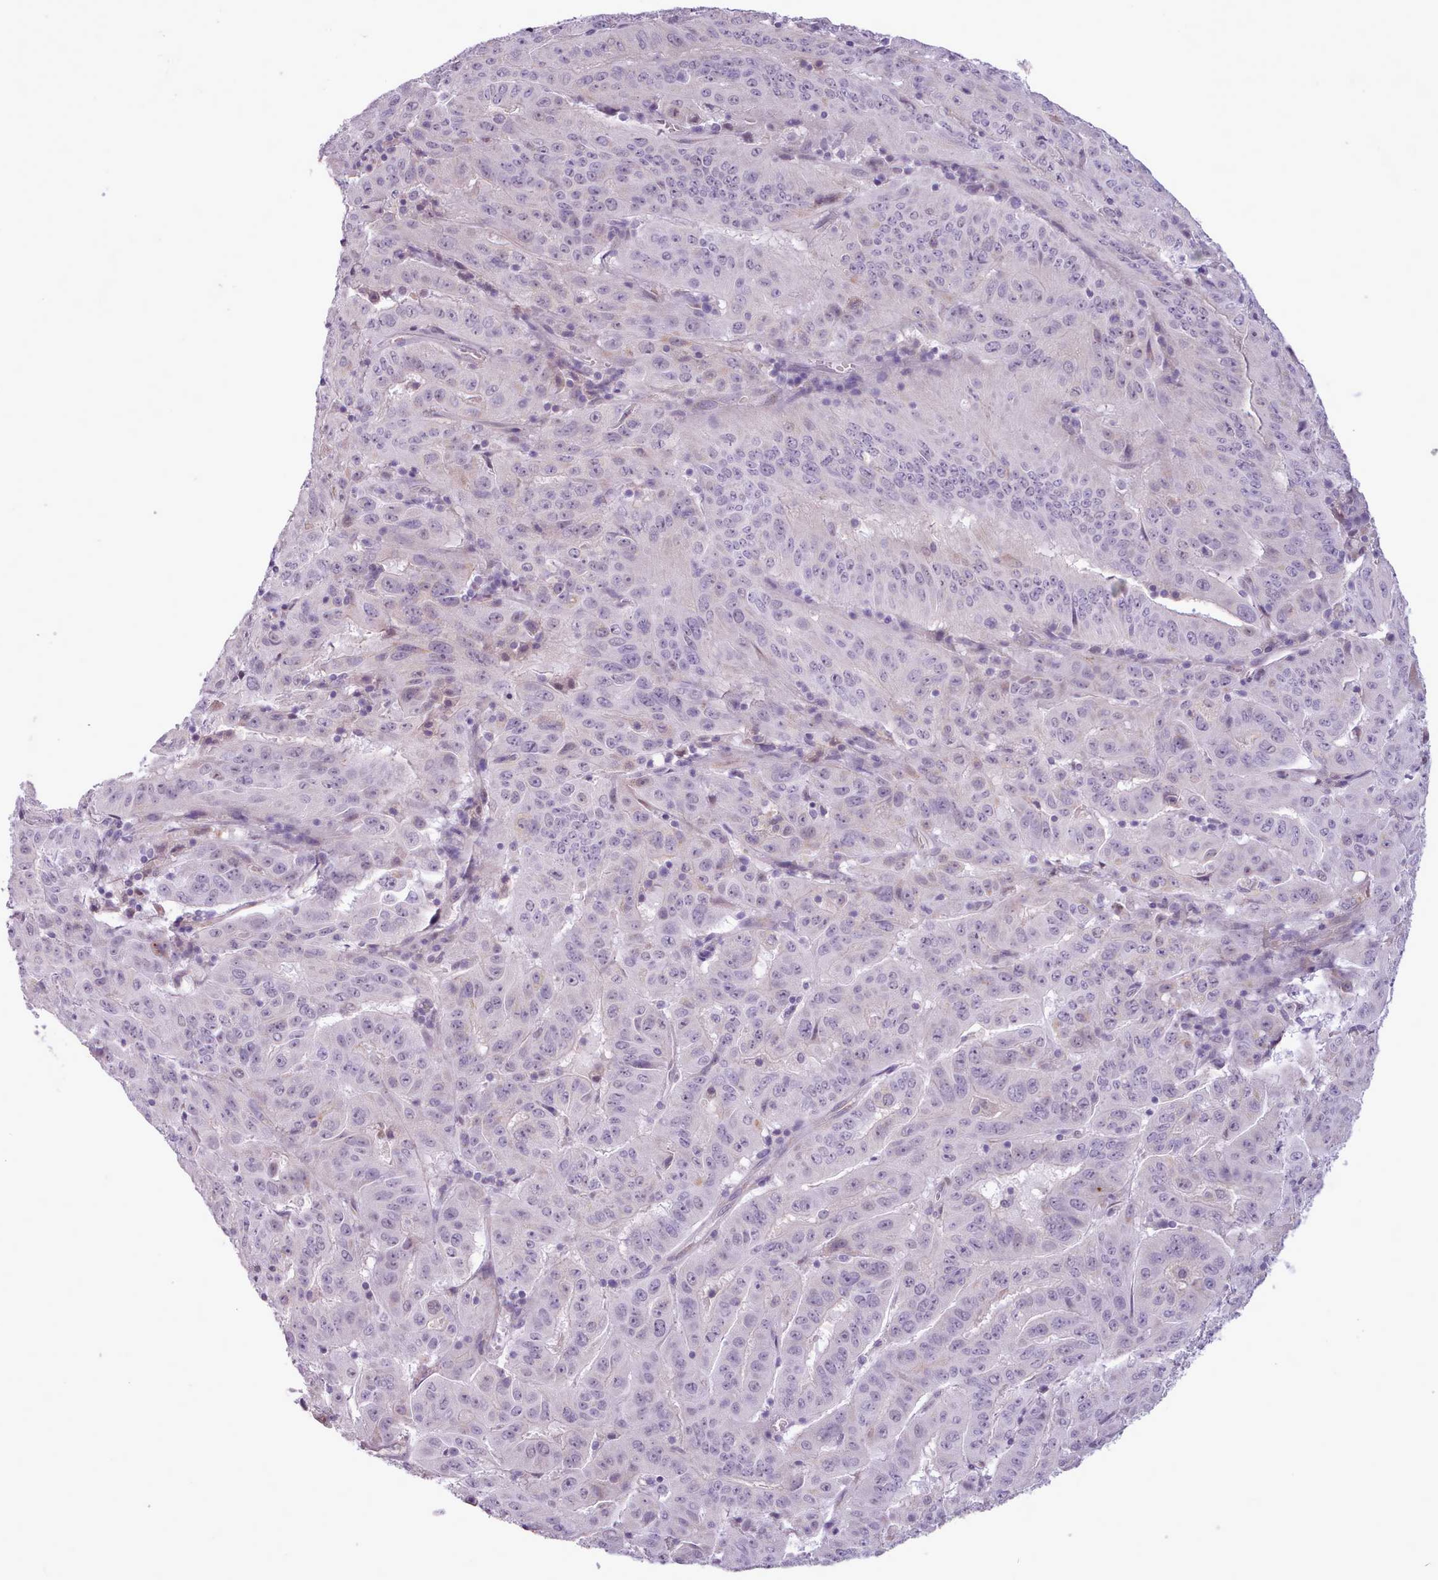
{"staining": {"intensity": "negative", "quantity": "none", "location": "none"}, "tissue": "pancreatic cancer", "cell_type": "Tumor cells", "image_type": "cancer", "snomed": [{"axis": "morphology", "description": "Adenocarcinoma, NOS"}, {"axis": "topography", "description": "Pancreas"}], "caption": "Pancreatic cancer was stained to show a protein in brown. There is no significant expression in tumor cells.", "gene": "SLURP1", "patient": {"sex": "male", "age": 63}}